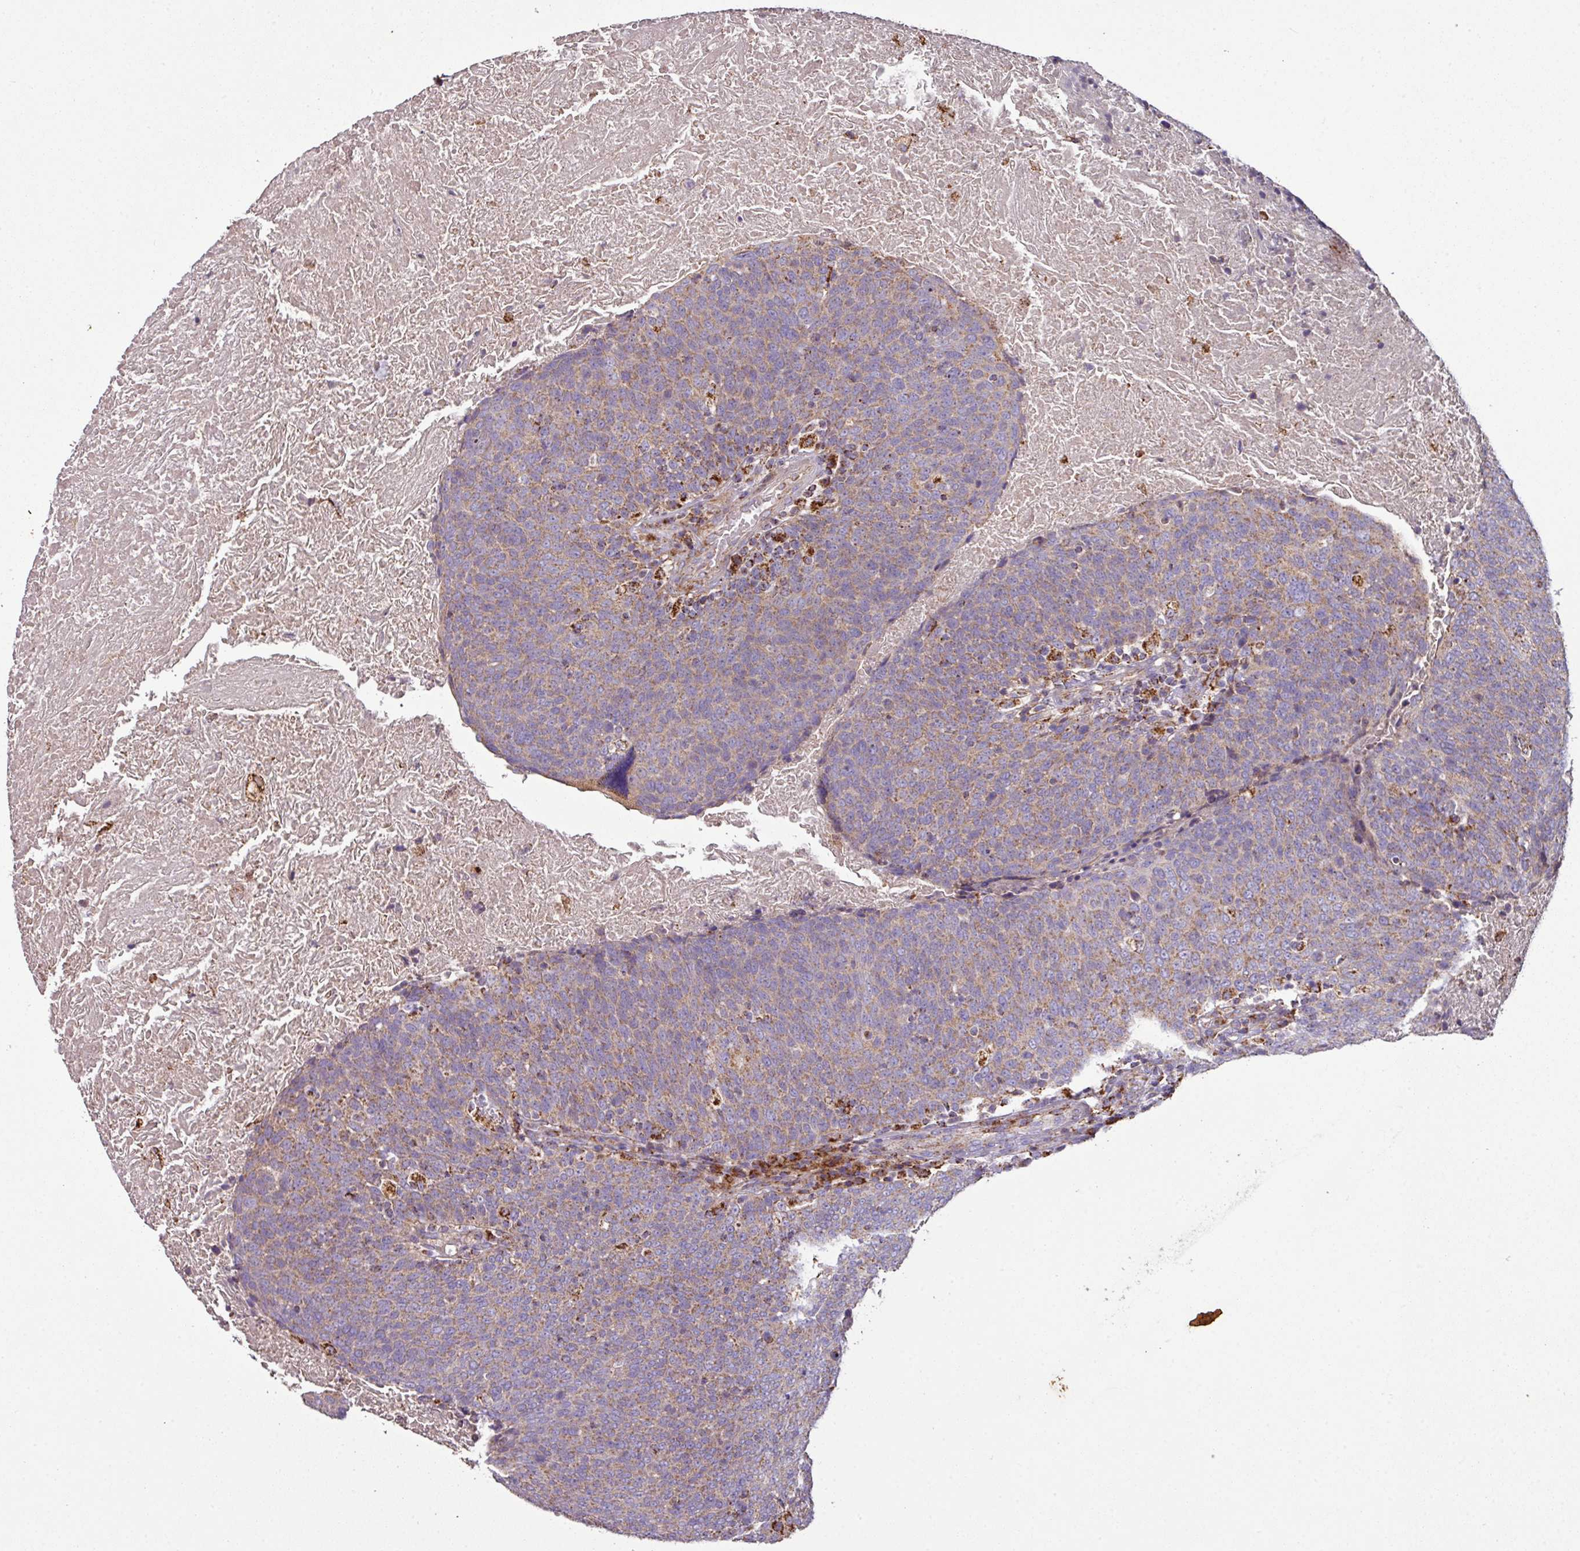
{"staining": {"intensity": "moderate", "quantity": "25%-75%", "location": "cytoplasmic/membranous"}, "tissue": "head and neck cancer", "cell_type": "Tumor cells", "image_type": "cancer", "snomed": [{"axis": "morphology", "description": "Squamous cell carcinoma, NOS"}, {"axis": "morphology", "description": "Squamous cell carcinoma, metastatic, NOS"}, {"axis": "topography", "description": "Lymph node"}, {"axis": "topography", "description": "Head-Neck"}], "caption": "Metastatic squamous cell carcinoma (head and neck) tissue displays moderate cytoplasmic/membranous positivity in about 25%-75% of tumor cells The staining was performed using DAB, with brown indicating positive protein expression. Nuclei are stained blue with hematoxylin.", "gene": "SQOR", "patient": {"sex": "male", "age": 62}}